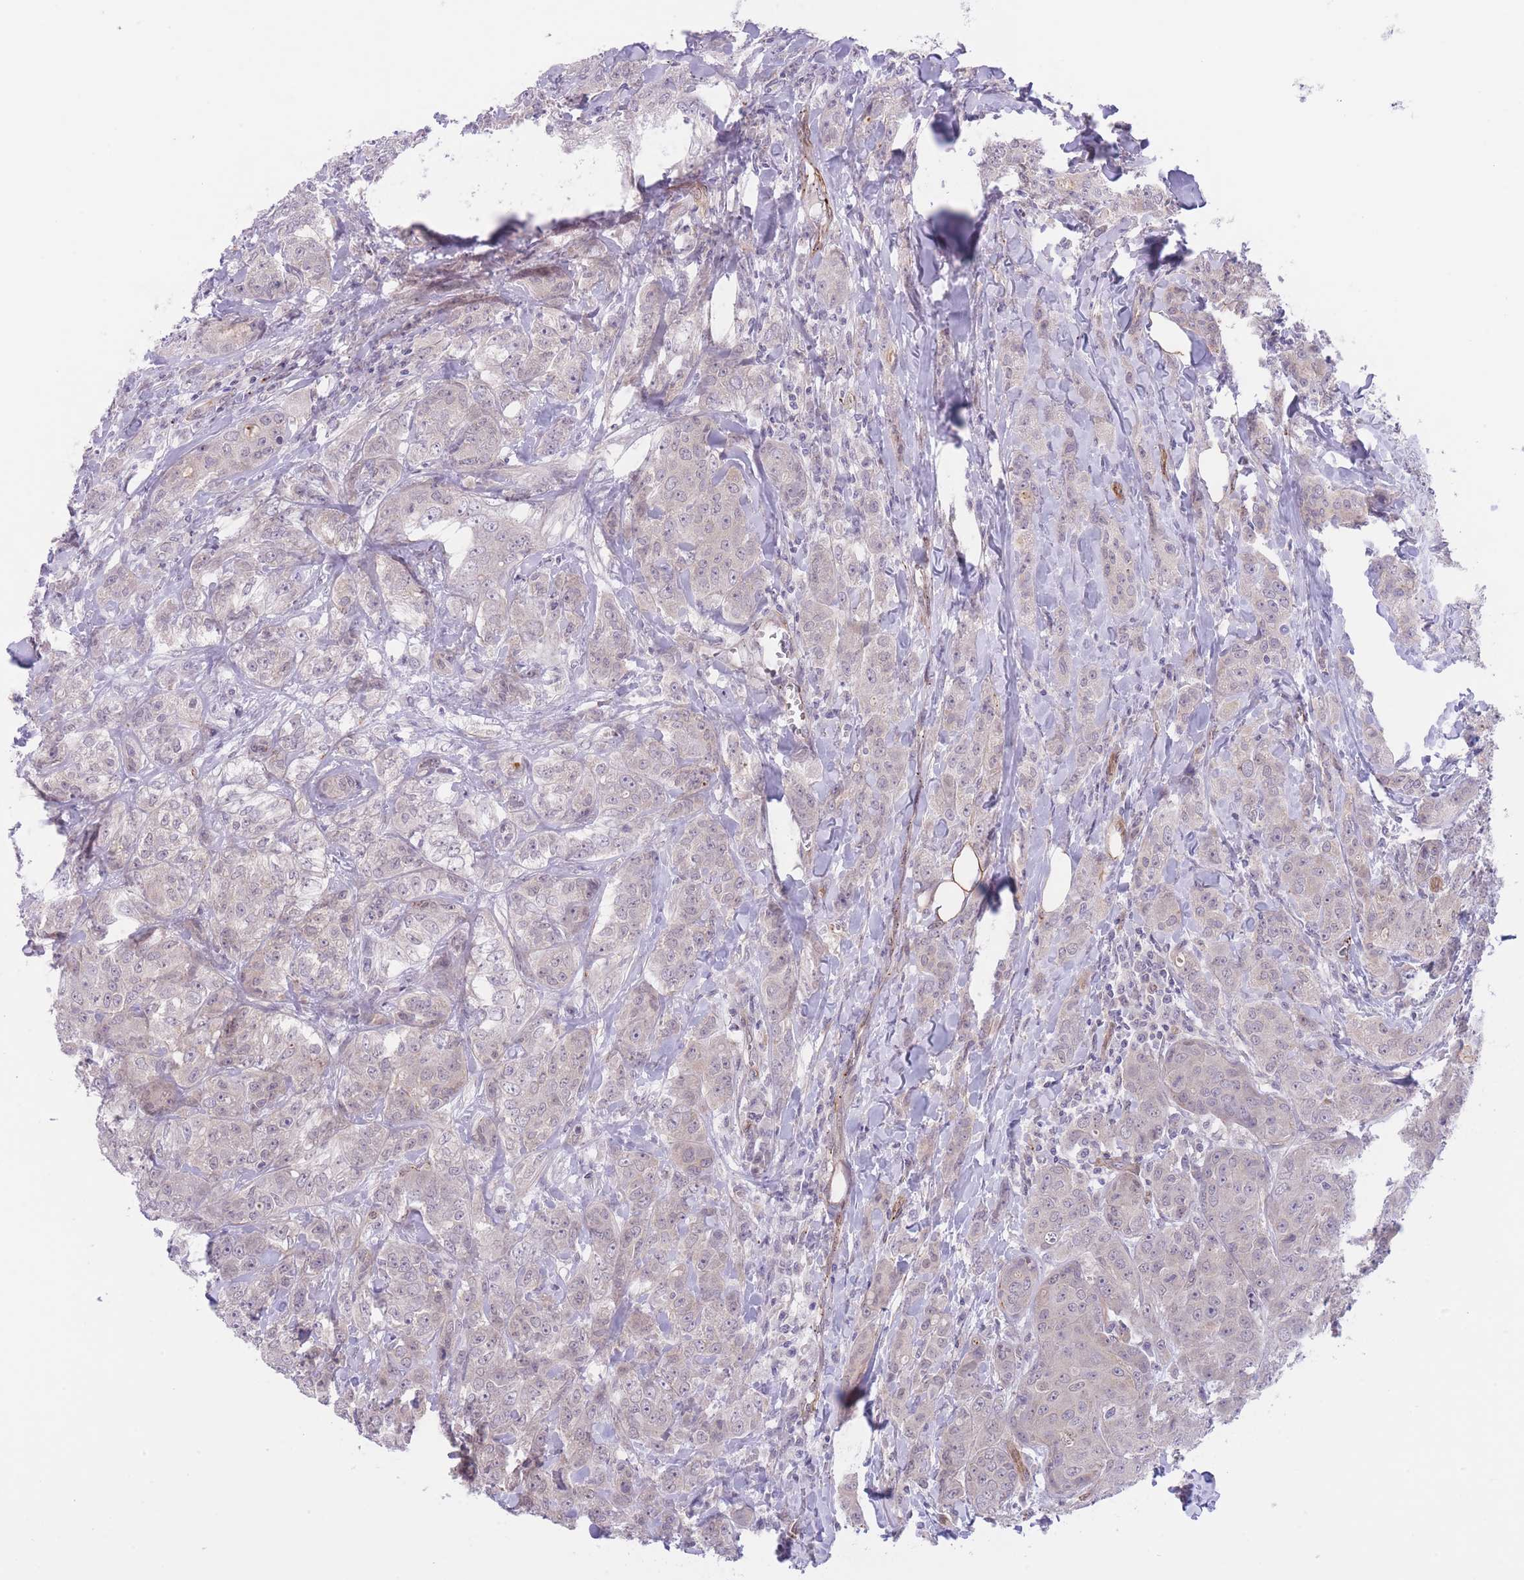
{"staining": {"intensity": "weak", "quantity": "<25%", "location": "cytoplasmic/membranous"}, "tissue": "breast cancer", "cell_type": "Tumor cells", "image_type": "cancer", "snomed": [{"axis": "morphology", "description": "Duct carcinoma"}, {"axis": "topography", "description": "Breast"}], "caption": "Human breast cancer (infiltrating ductal carcinoma) stained for a protein using immunohistochemistry (IHC) shows no expression in tumor cells.", "gene": "QTRT1", "patient": {"sex": "female", "age": 43}}